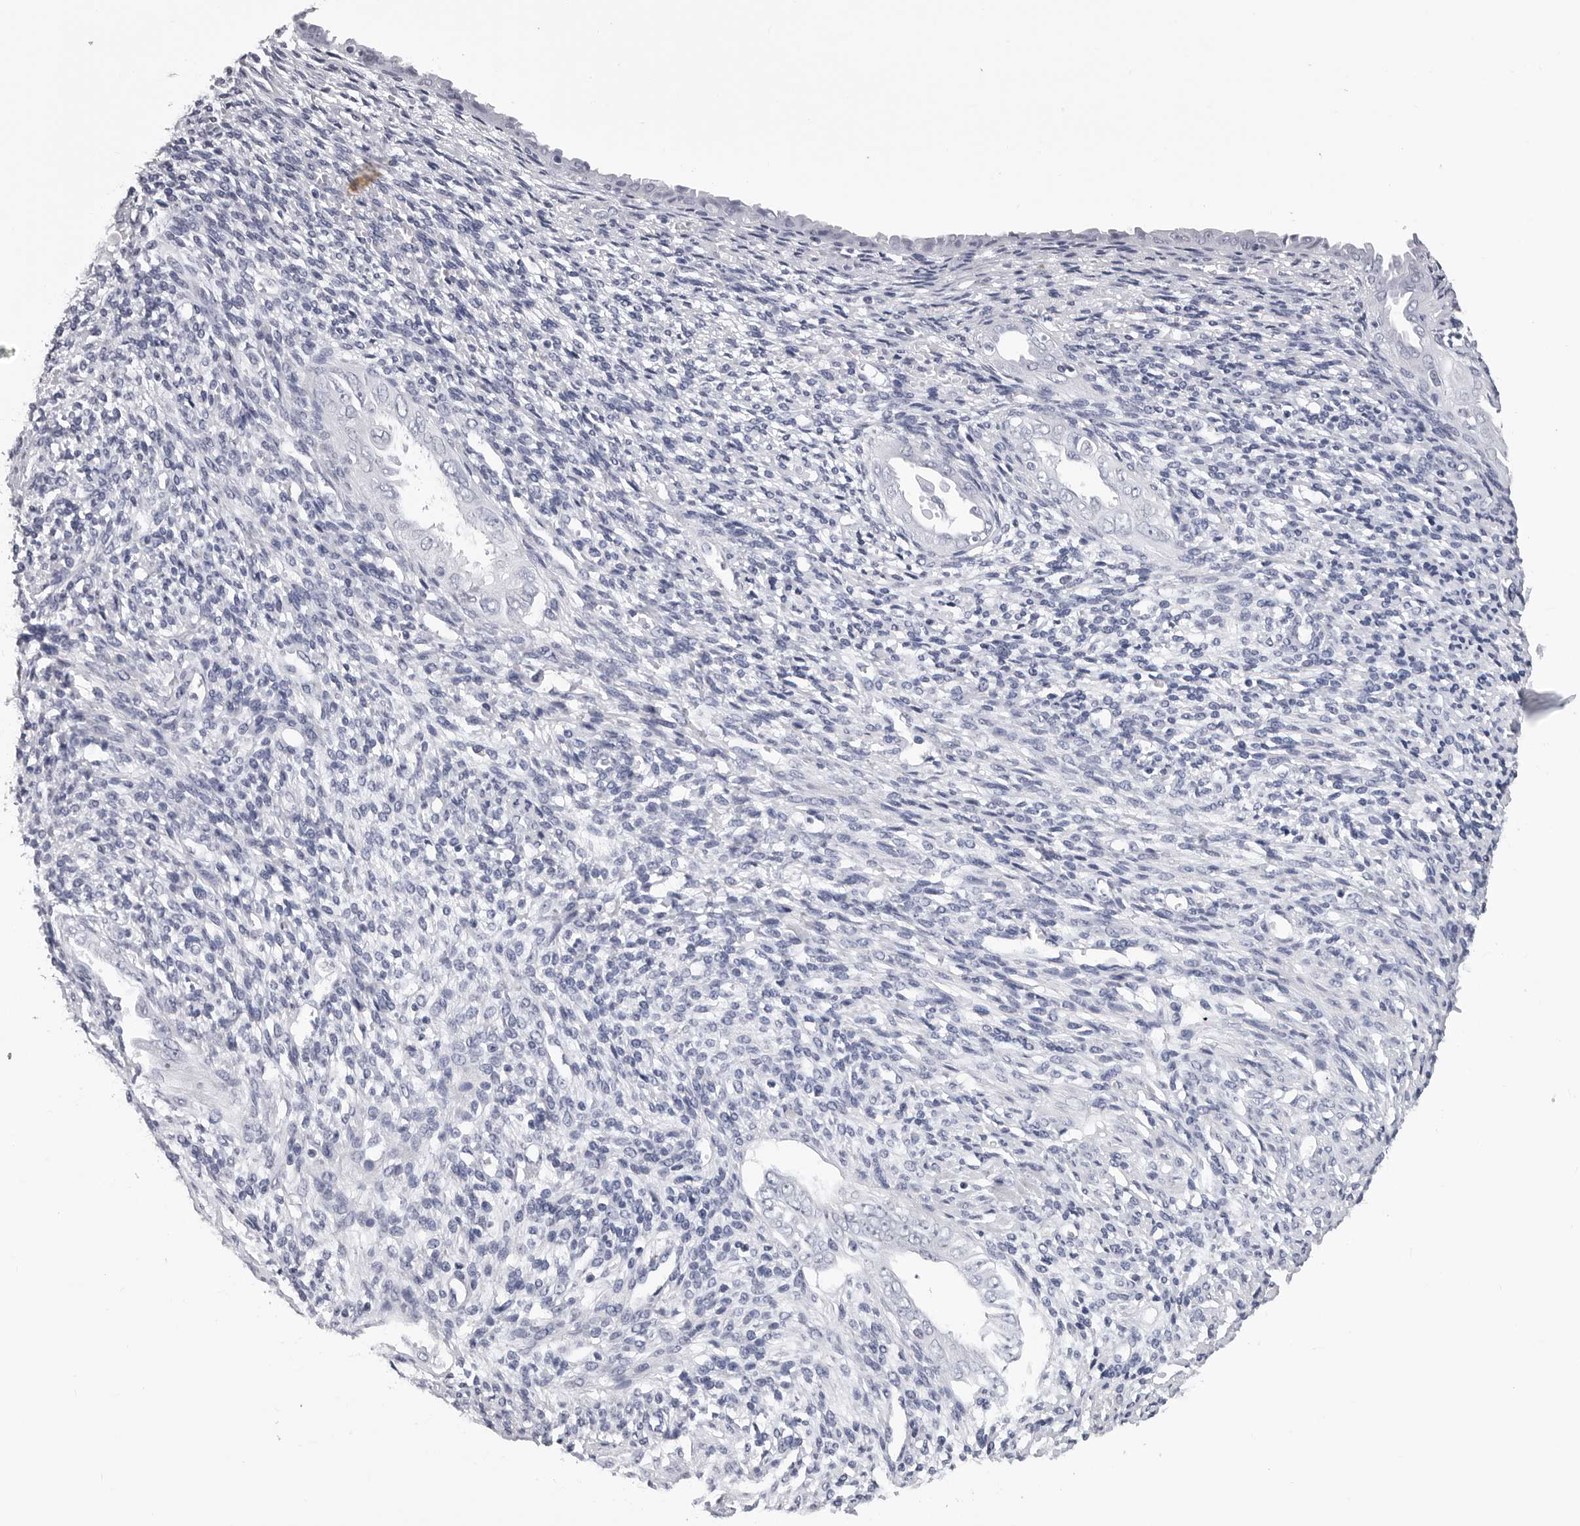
{"staining": {"intensity": "negative", "quantity": "none", "location": "none"}, "tissue": "endometrium", "cell_type": "Cells in endometrial stroma", "image_type": "normal", "snomed": [{"axis": "morphology", "description": "Normal tissue, NOS"}, {"axis": "topography", "description": "Endometrium"}], "caption": "This is a micrograph of immunohistochemistry (IHC) staining of normal endometrium, which shows no positivity in cells in endometrial stroma.", "gene": "GNL2", "patient": {"sex": "female", "age": 66}}